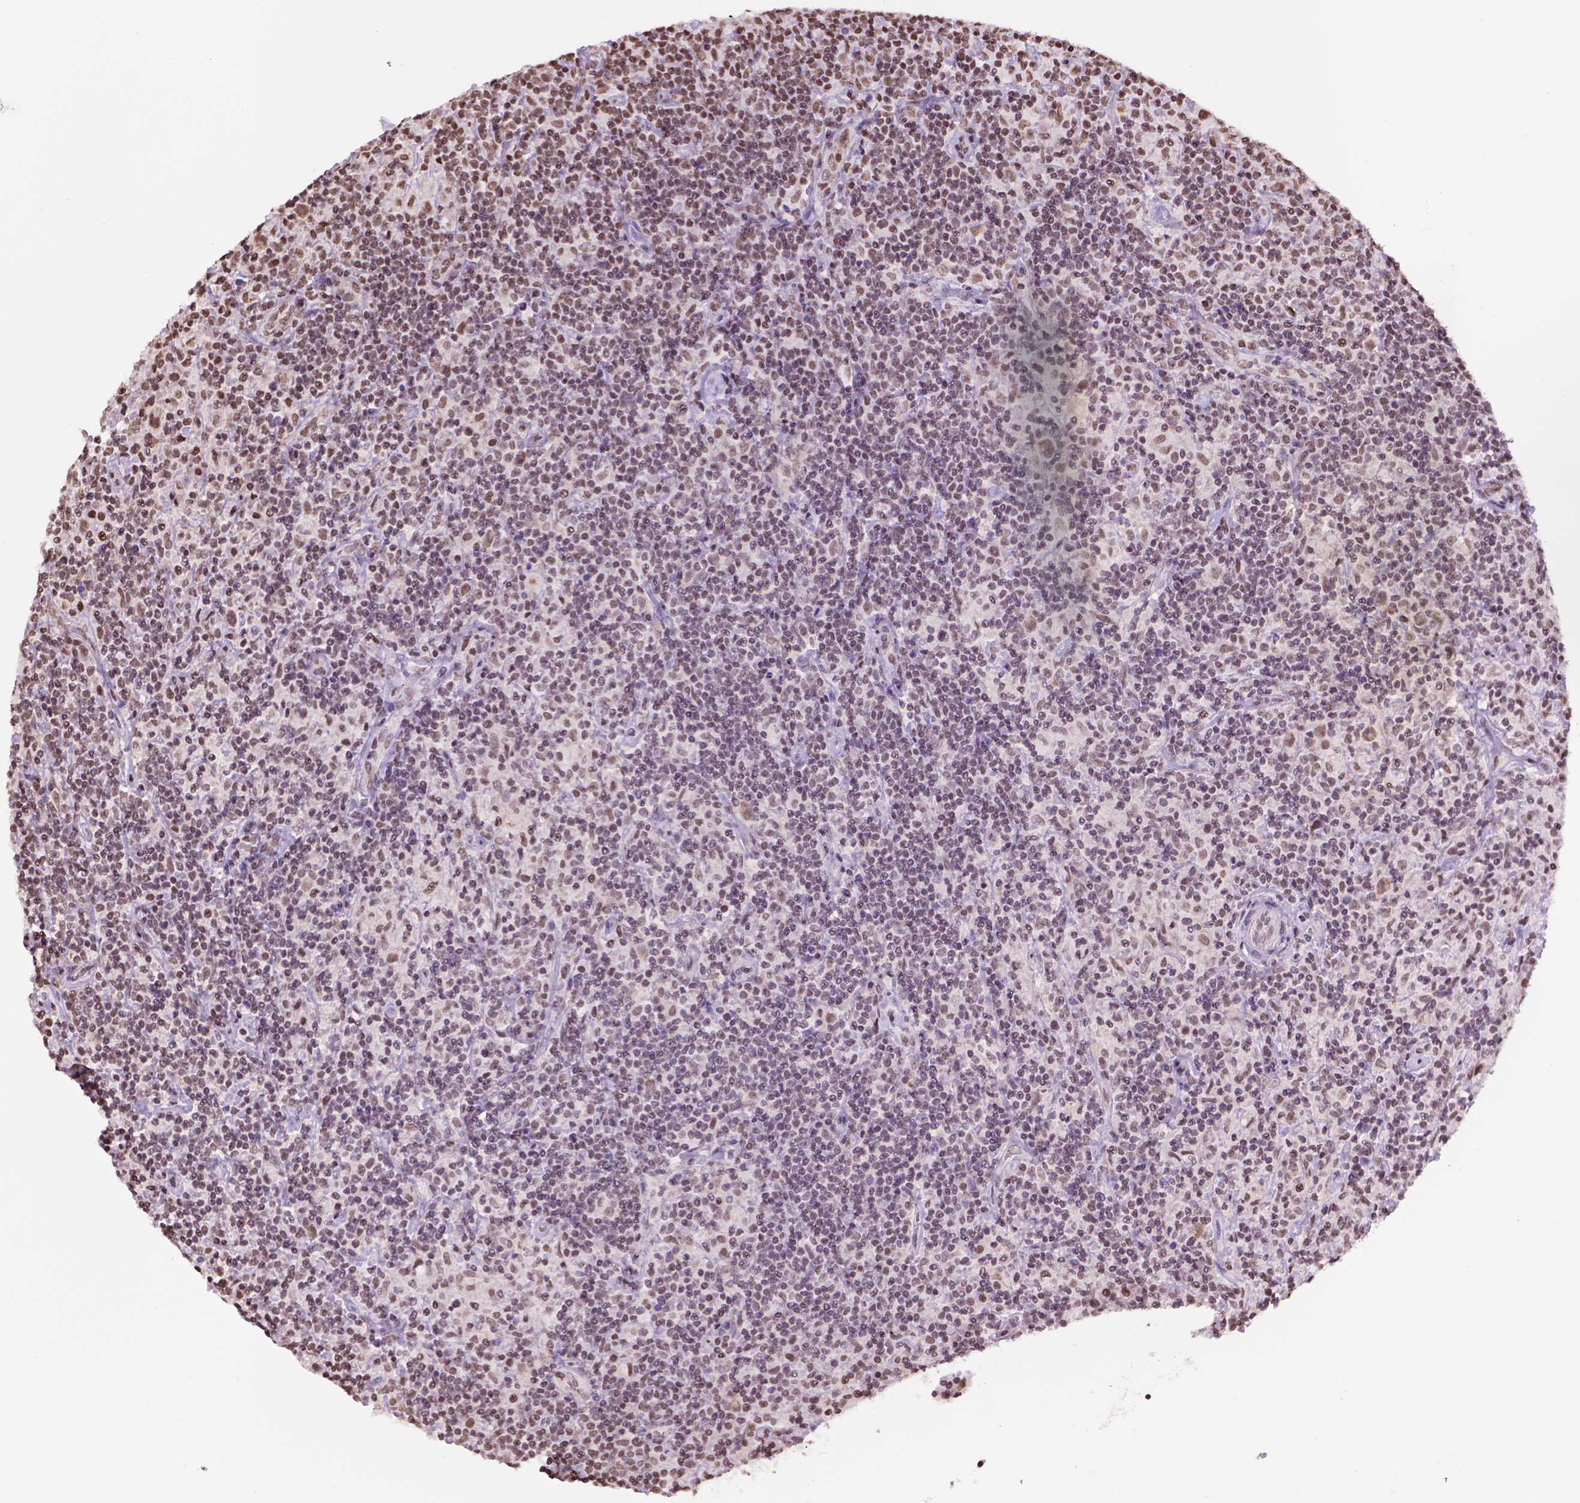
{"staining": {"intensity": "moderate", "quantity": ">75%", "location": "cytoplasmic/membranous,nuclear"}, "tissue": "lymphoma", "cell_type": "Tumor cells", "image_type": "cancer", "snomed": [{"axis": "morphology", "description": "Hodgkin's disease, NOS"}, {"axis": "topography", "description": "Lymph node"}], "caption": "A photomicrograph of human lymphoma stained for a protein exhibits moderate cytoplasmic/membranous and nuclear brown staining in tumor cells. Using DAB (3,3'-diaminobenzidine) (brown) and hematoxylin (blue) stains, captured at high magnification using brightfield microscopy.", "gene": "COL23A1", "patient": {"sex": "male", "age": 70}}